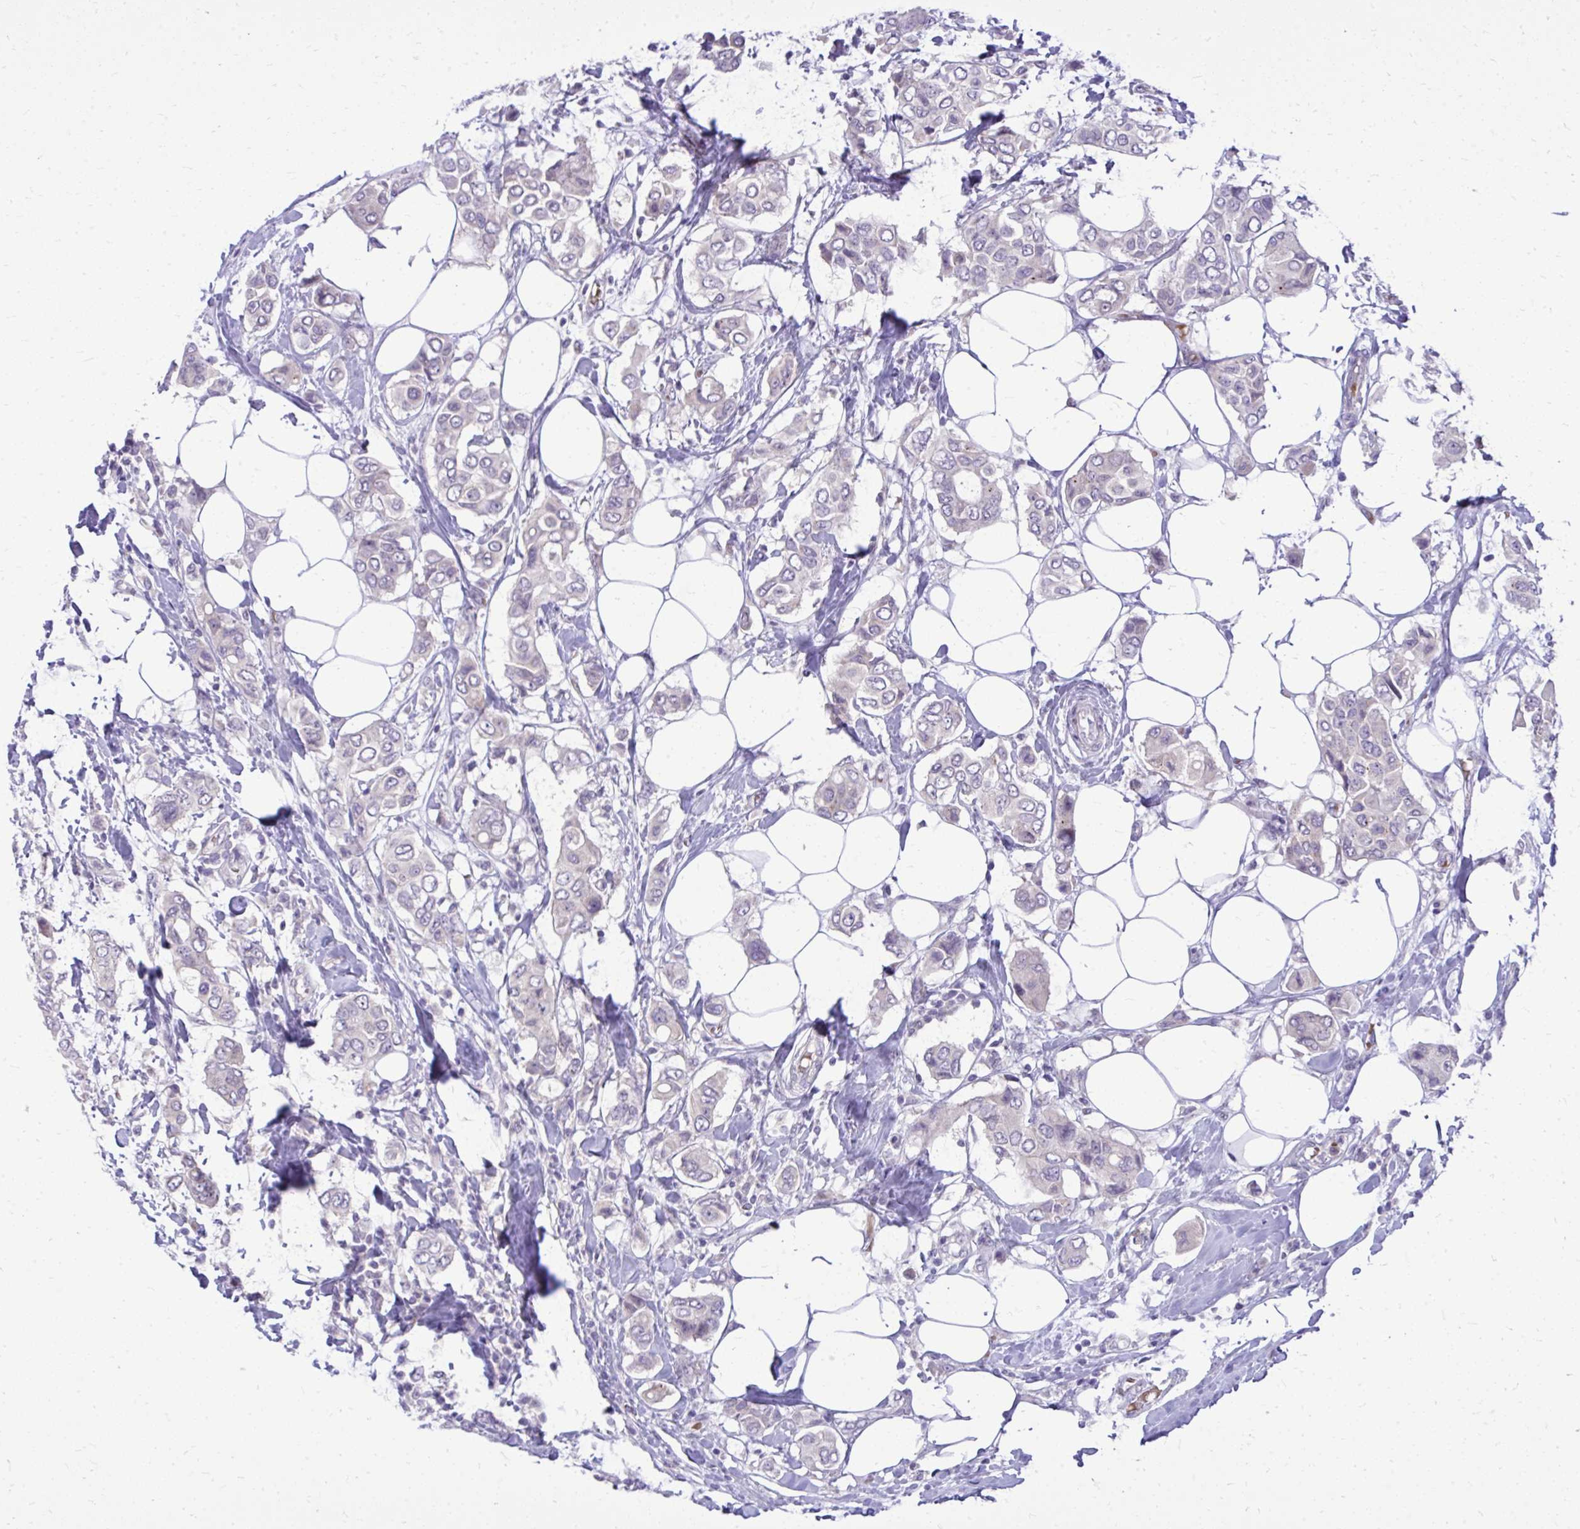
{"staining": {"intensity": "negative", "quantity": "none", "location": "none"}, "tissue": "breast cancer", "cell_type": "Tumor cells", "image_type": "cancer", "snomed": [{"axis": "morphology", "description": "Lobular carcinoma"}, {"axis": "topography", "description": "Breast"}], "caption": "There is no significant staining in tumor cells of breast cancer.", "gene": "DPY19L1", "patient": {"sex": "female", "age": 51}}